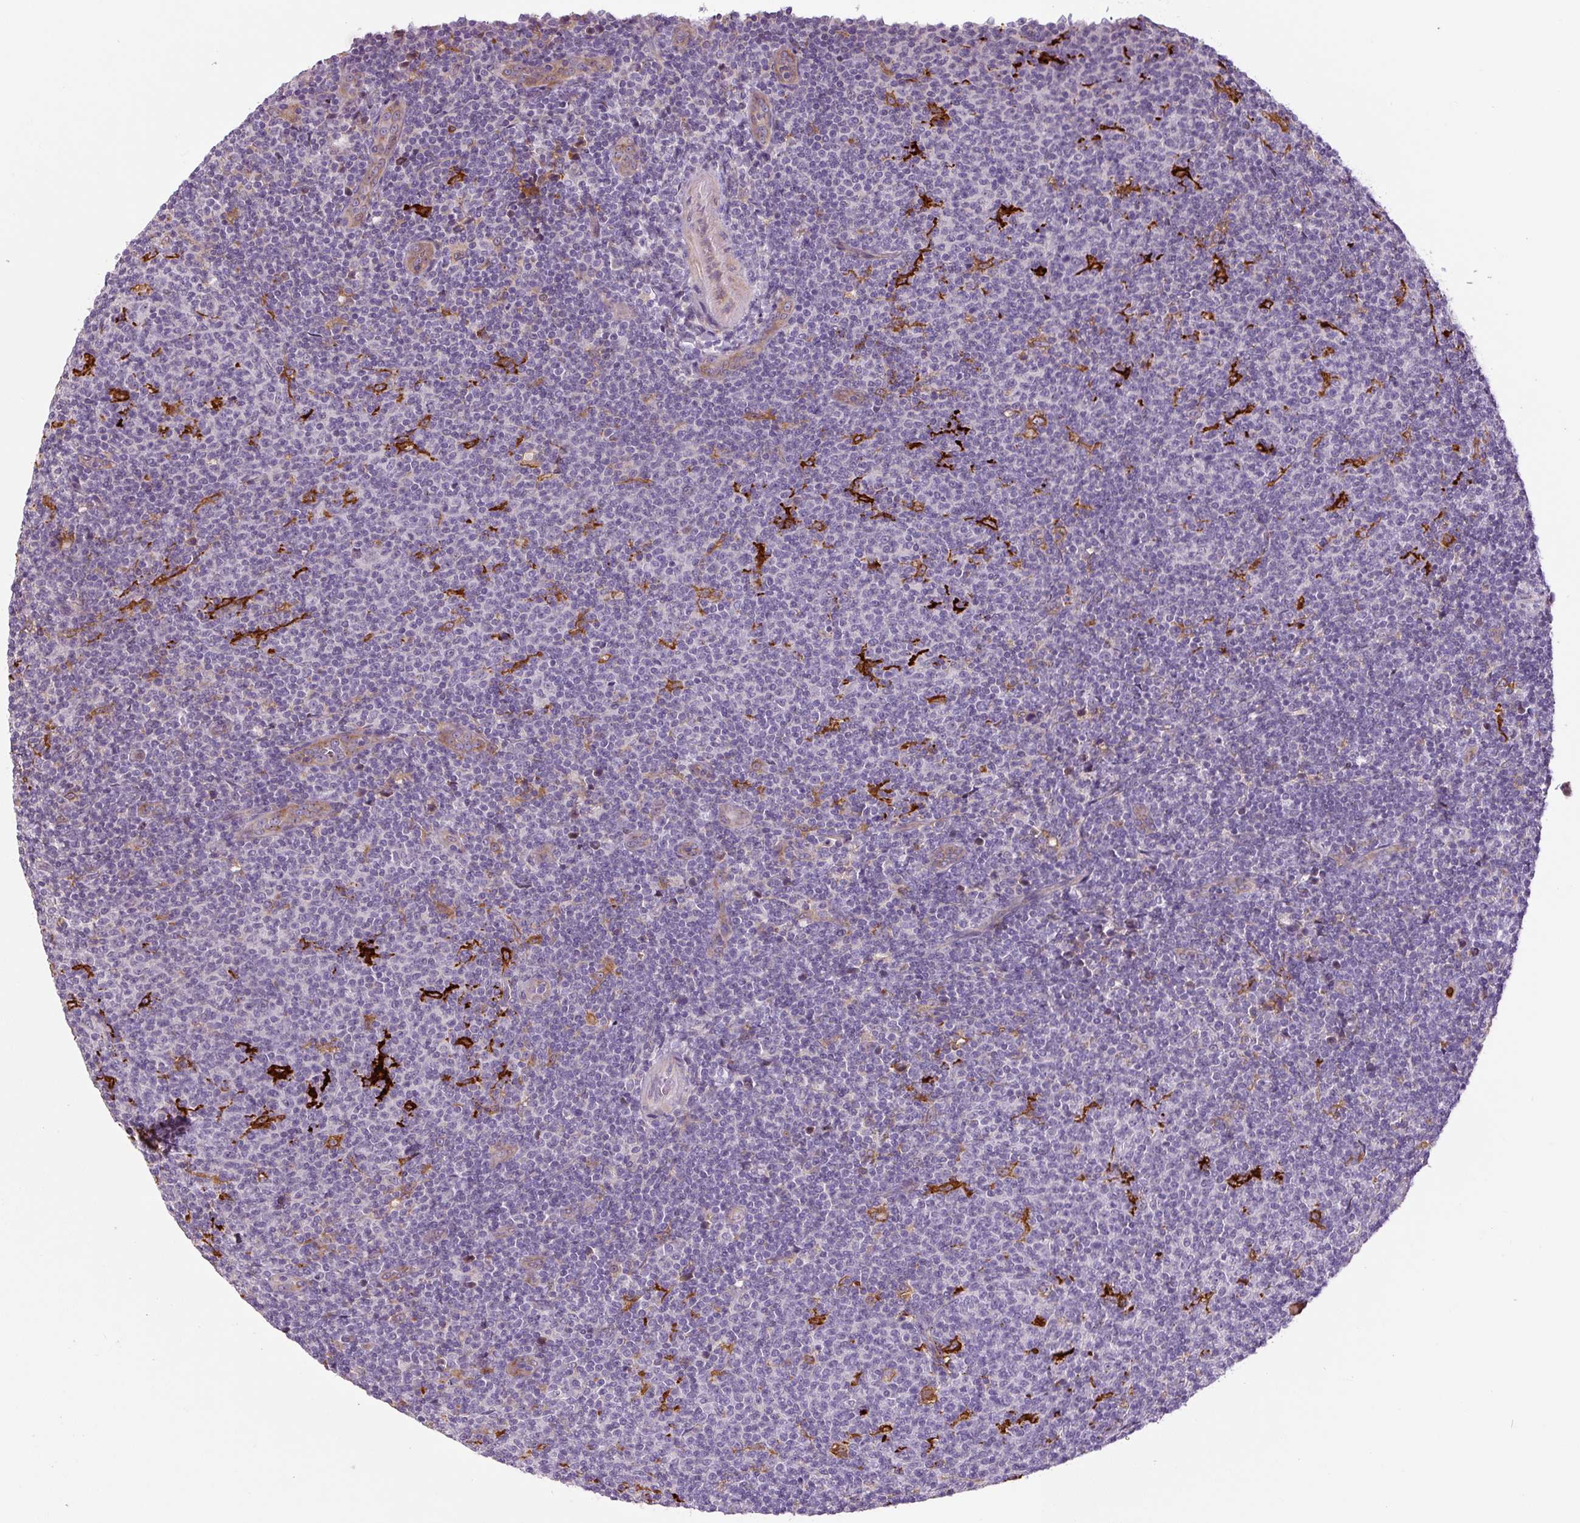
{"staining": {"intensity": "negative", "quantity": "none", "location": "none"}, "tissue": "lymphoma", "cell_type": "Tumor cells", "image_type": "cancer", "snomed": [{"axis": "morphology", "description": "Malignant lymphoma, non-Hodgkin's type, Low grade"}, {"axis": "topography", "description": "Lymph node"}], "caption": "This is an IHC micrograph of human lymphoma. There is no expression in tumor cells.", "gene": "FUT10", "patient": {"sex": "male", "age": 66}}